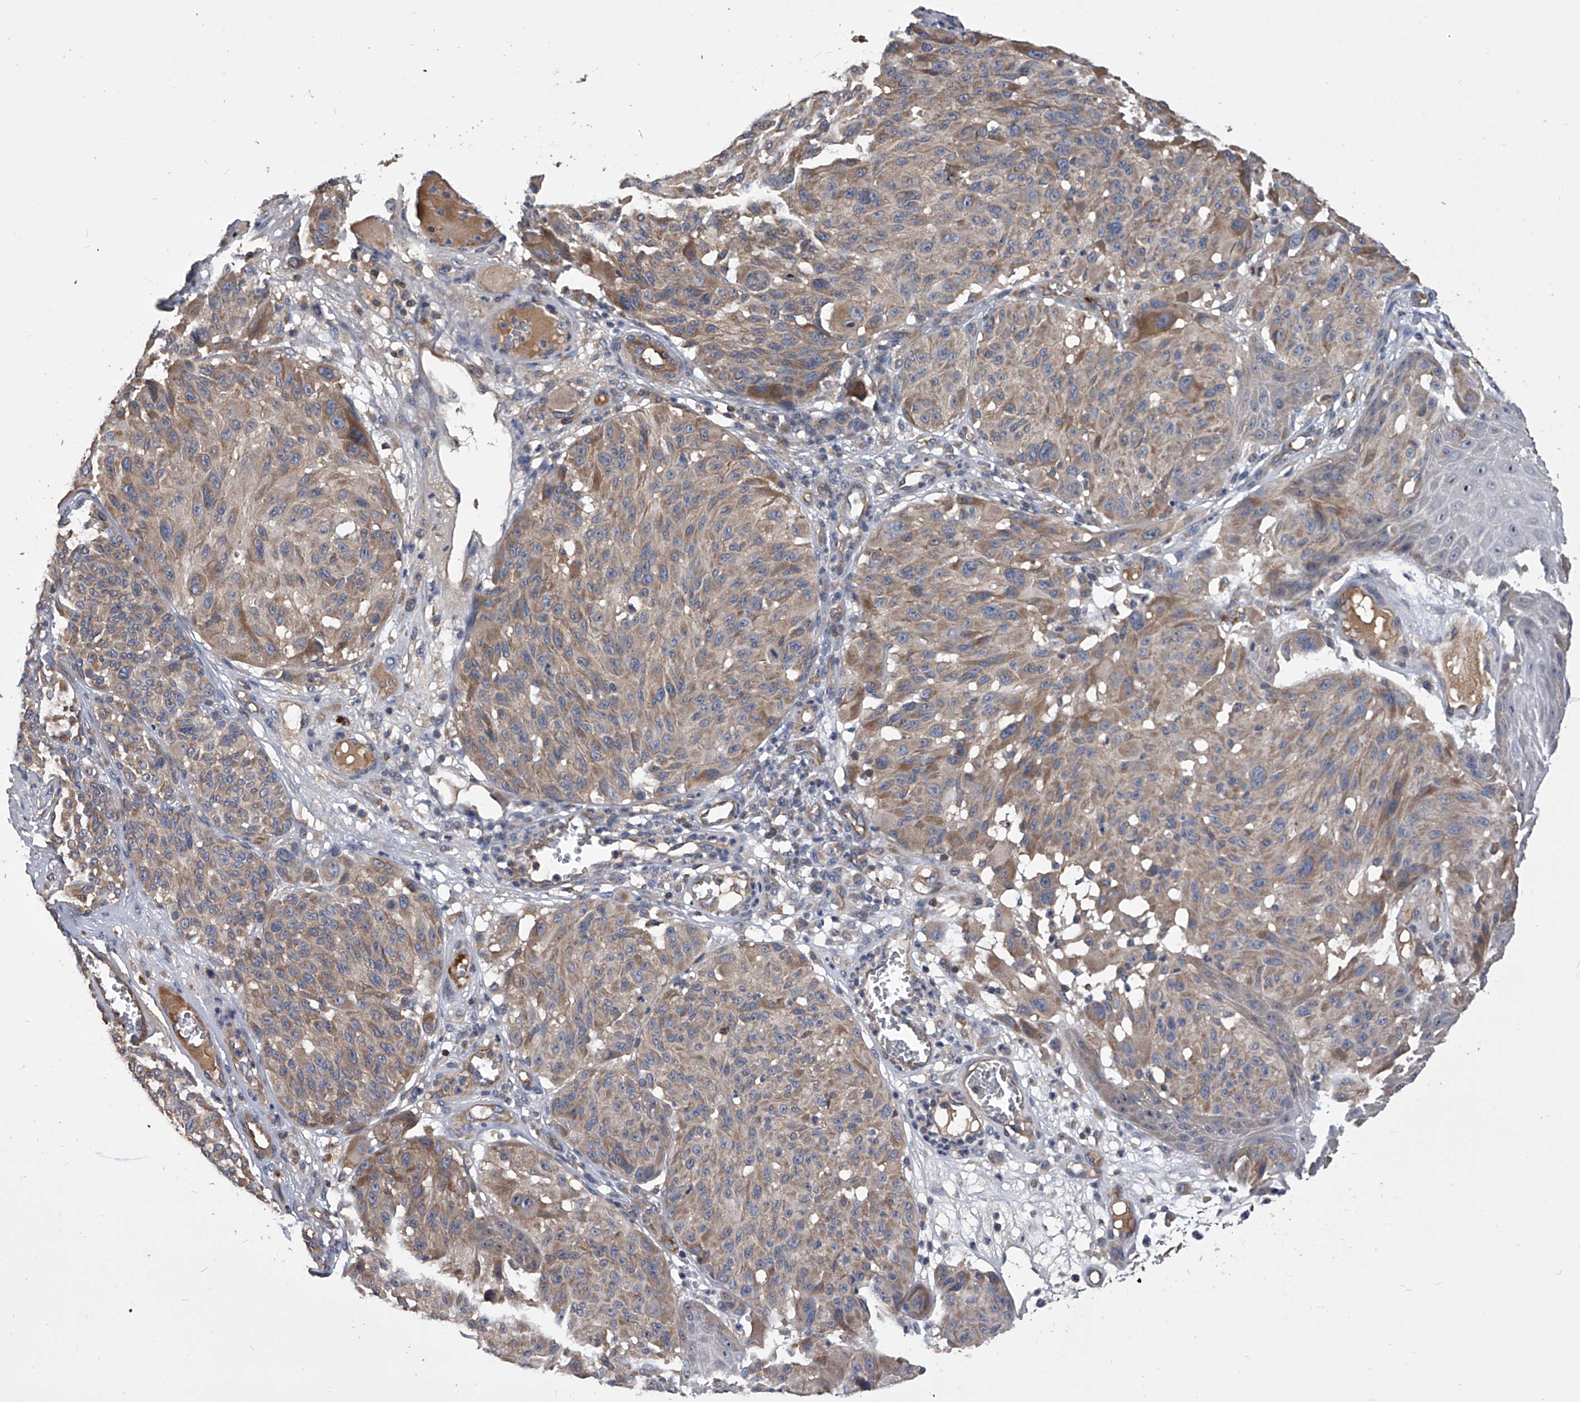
{"staining": {"intensity": "moderate", "quantity": ">75%", "location": "cytoplasmic/membranous"}, "tissue": "melanoma", "cell_type": "Tumor cells", "image_type": "cancer", "snomed": [{"axis": "morphology", "description": "Malignant melanoma, NOS"}, {"axis": "topography", "description": "Skin"}], "caption": "Moderate cytoplasmic/membranous protein expression is identified in about >75% of tumor cells in melanoma. (brown staining indicates protein expression, while blue staining denotes nuclei).", "gene": "CUL7", "patient": {"sex": "male", "age": 83}}